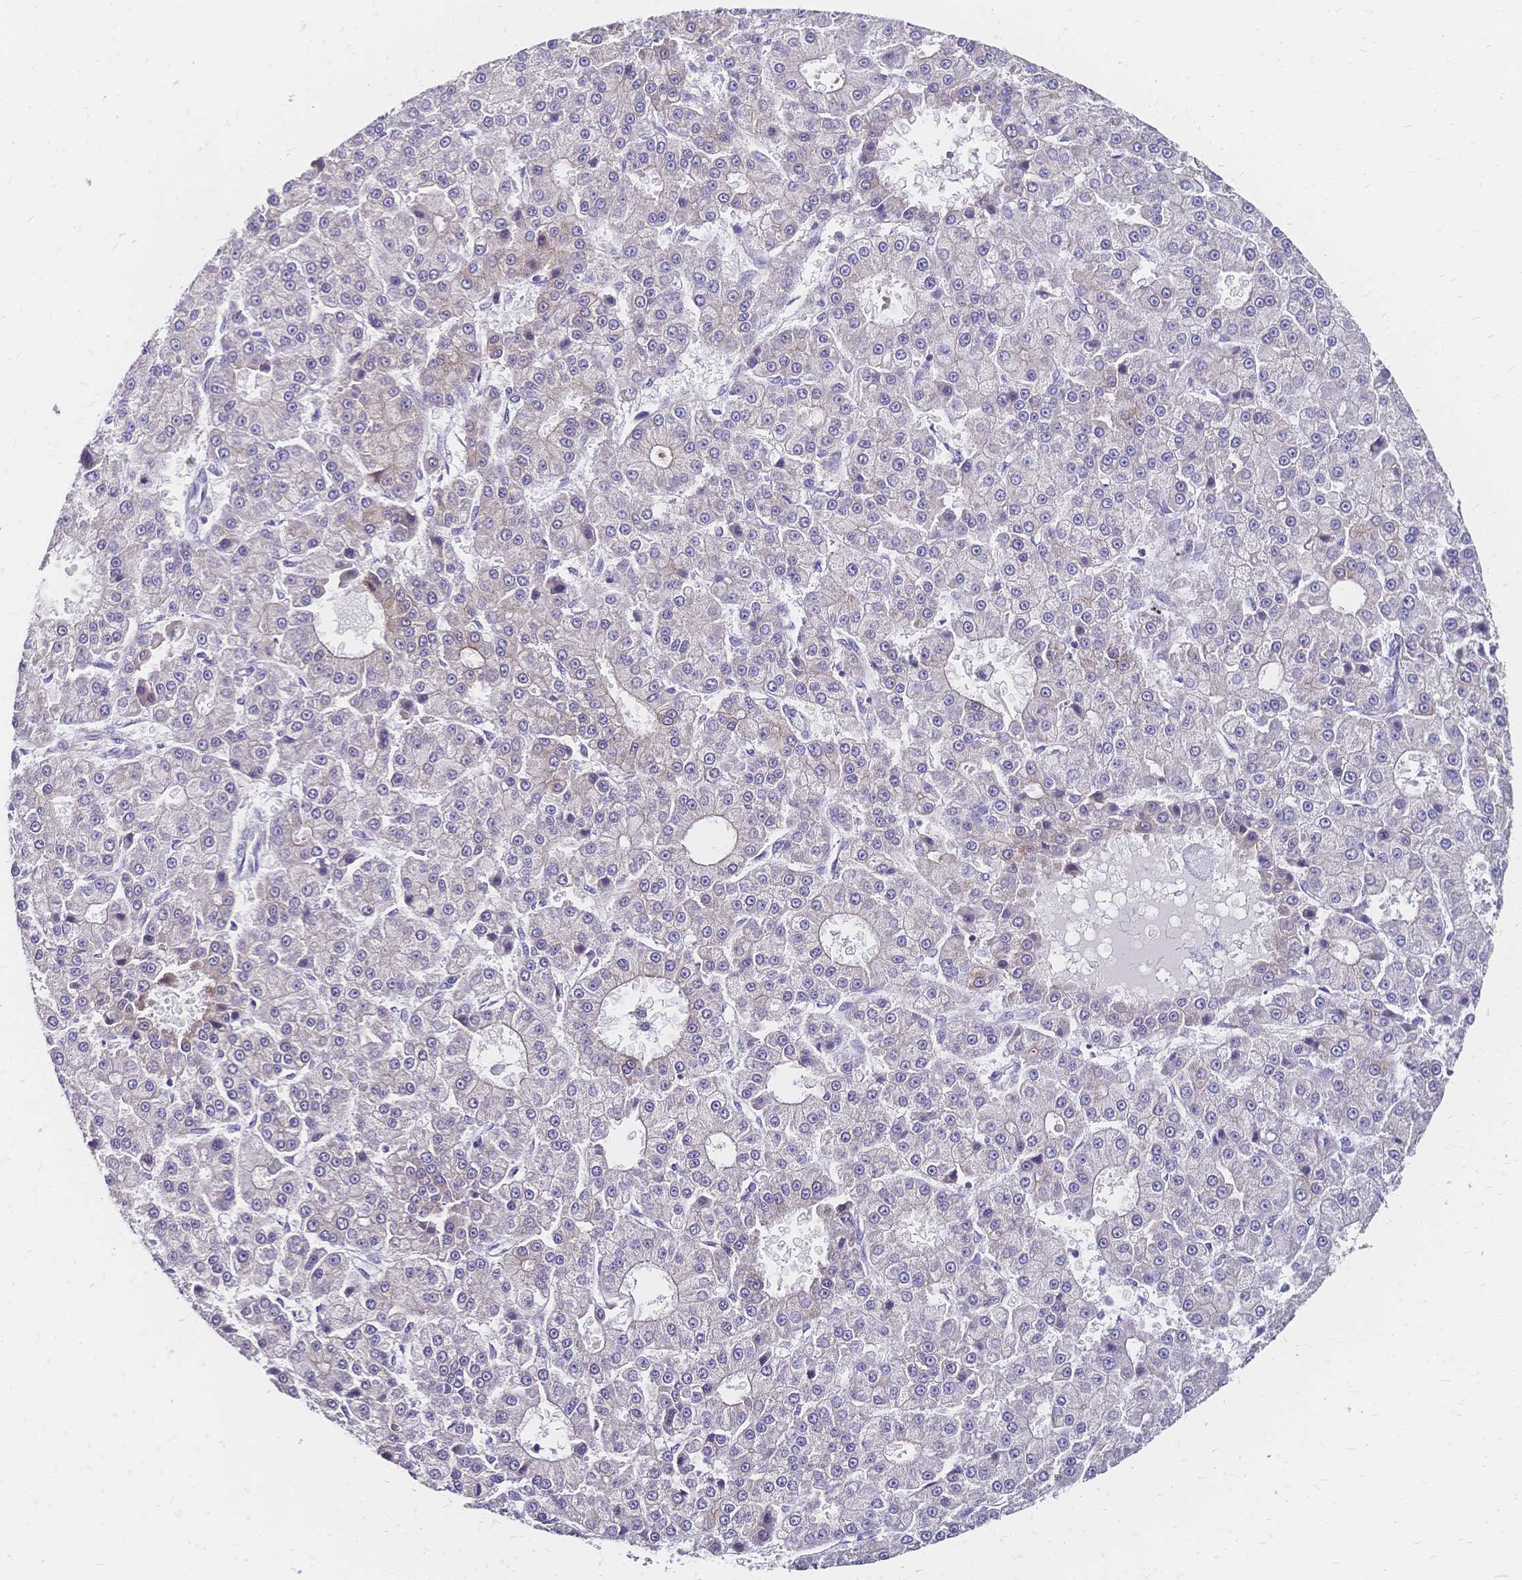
{"staining": {"intensity": "negative", "quantity": "none", "location": "none"}, "tissue": "liver cancer", "cell_type": "Tumor cells", "image_type": "cancer", "snomed": [{"axis": "morphology", "description": "Carcinoma, Hepatocellular, NOS"}, {"axis": "topography", "description": "Liver"}], "caption": "An IHC image of liver cancer (hepatocellular carcinoma) is shown. There is no staining in tumor cells of liver cancer (hepatocellular carcinoma).", "gene": "DTNB", "patient": {"sex": "male", "age": 70}}